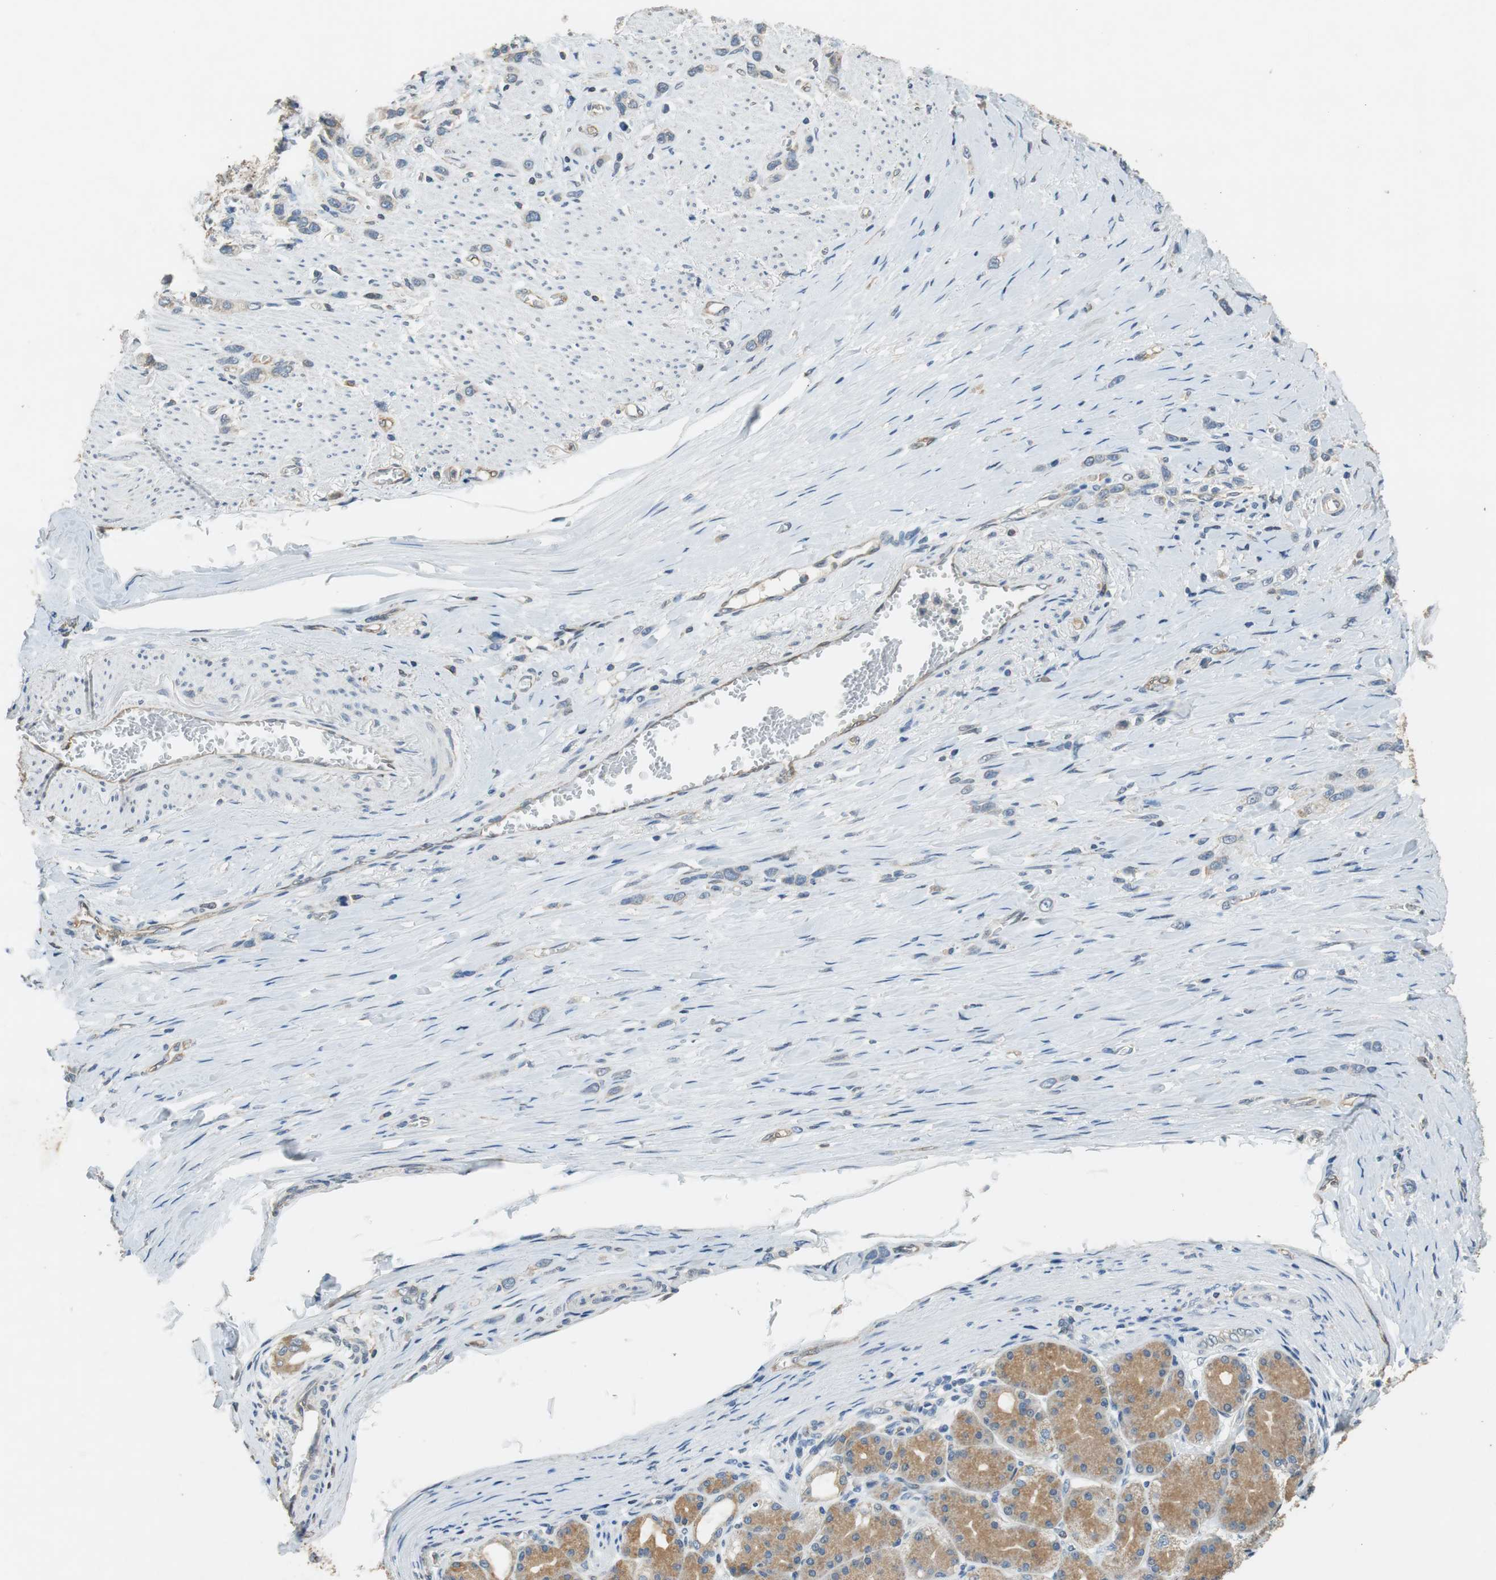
{"staining": {"intensity": "weak", "quantity": "<25%", "location": "cytoplasmic/membranous"}, "tissue": "stomach cancer", "cell_type": "Tumor cells", "image_type": "cancer", "snomed": [{"axis": "morphology", "description": "Normal tissue, NOS"}, {"axis": "morphology", "description": "Adenocarcinoma, NOS"}, {"axis": "morphology", "description": "Adenocarcinoma, High grade"}, {"axis": "topography", "description": "Stomach, upper"}, {"axis": "topography", "description": "Stomach"}], "caption": "DAB (3,3'-diaminobenzidine) immunohistochemical staining of stomach cancer (adenocarcinoma (high-grade)) displays no significant staining in tumor cells.", "gene": "ALDH4A1", "patient": {"sex": "female", "age": 65}}